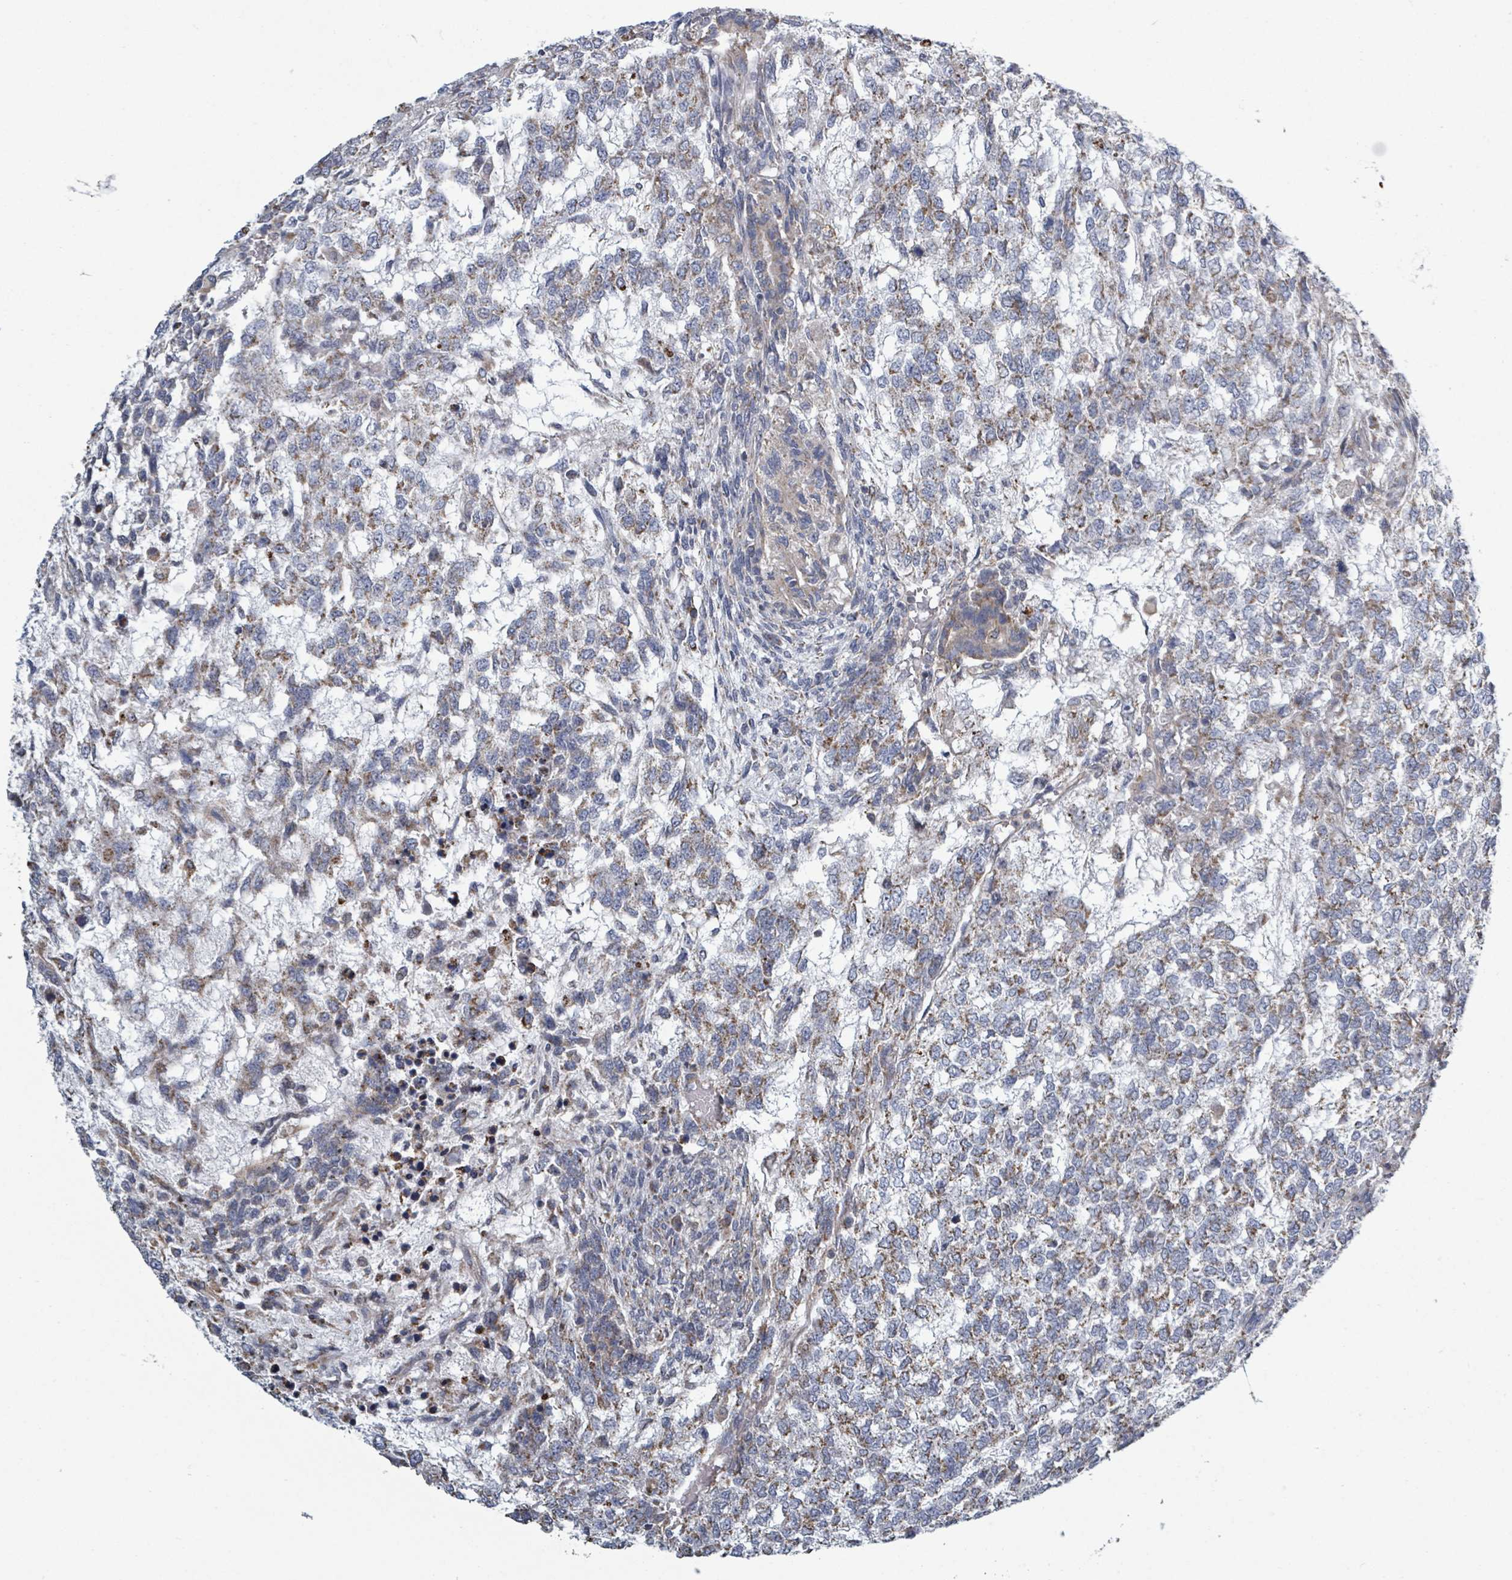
{"staining": {"intensity": "moderate", "quantity": ">75%", "location": "cytoplasmic/membranous"}, "tissue": "testis cancer", "cell_type": "Tumor cells", "image_type": "cancer", "snomed": [{"axis": "morphology", "description": "Carcinoma, Embryonal, NOS"}, {"axis": "topography", "description": "Testis"}], "caption": "DAB (3,3'-diaminobenzidine) immunohistochemical staining of embryonal carcinoma (testis) exhibits moderate cytoplasmic/membranous protein positivity in approximately >75% of tumor cells.", "gene": "ADCK1", "patient": {"sex": "male", "age": 23}}